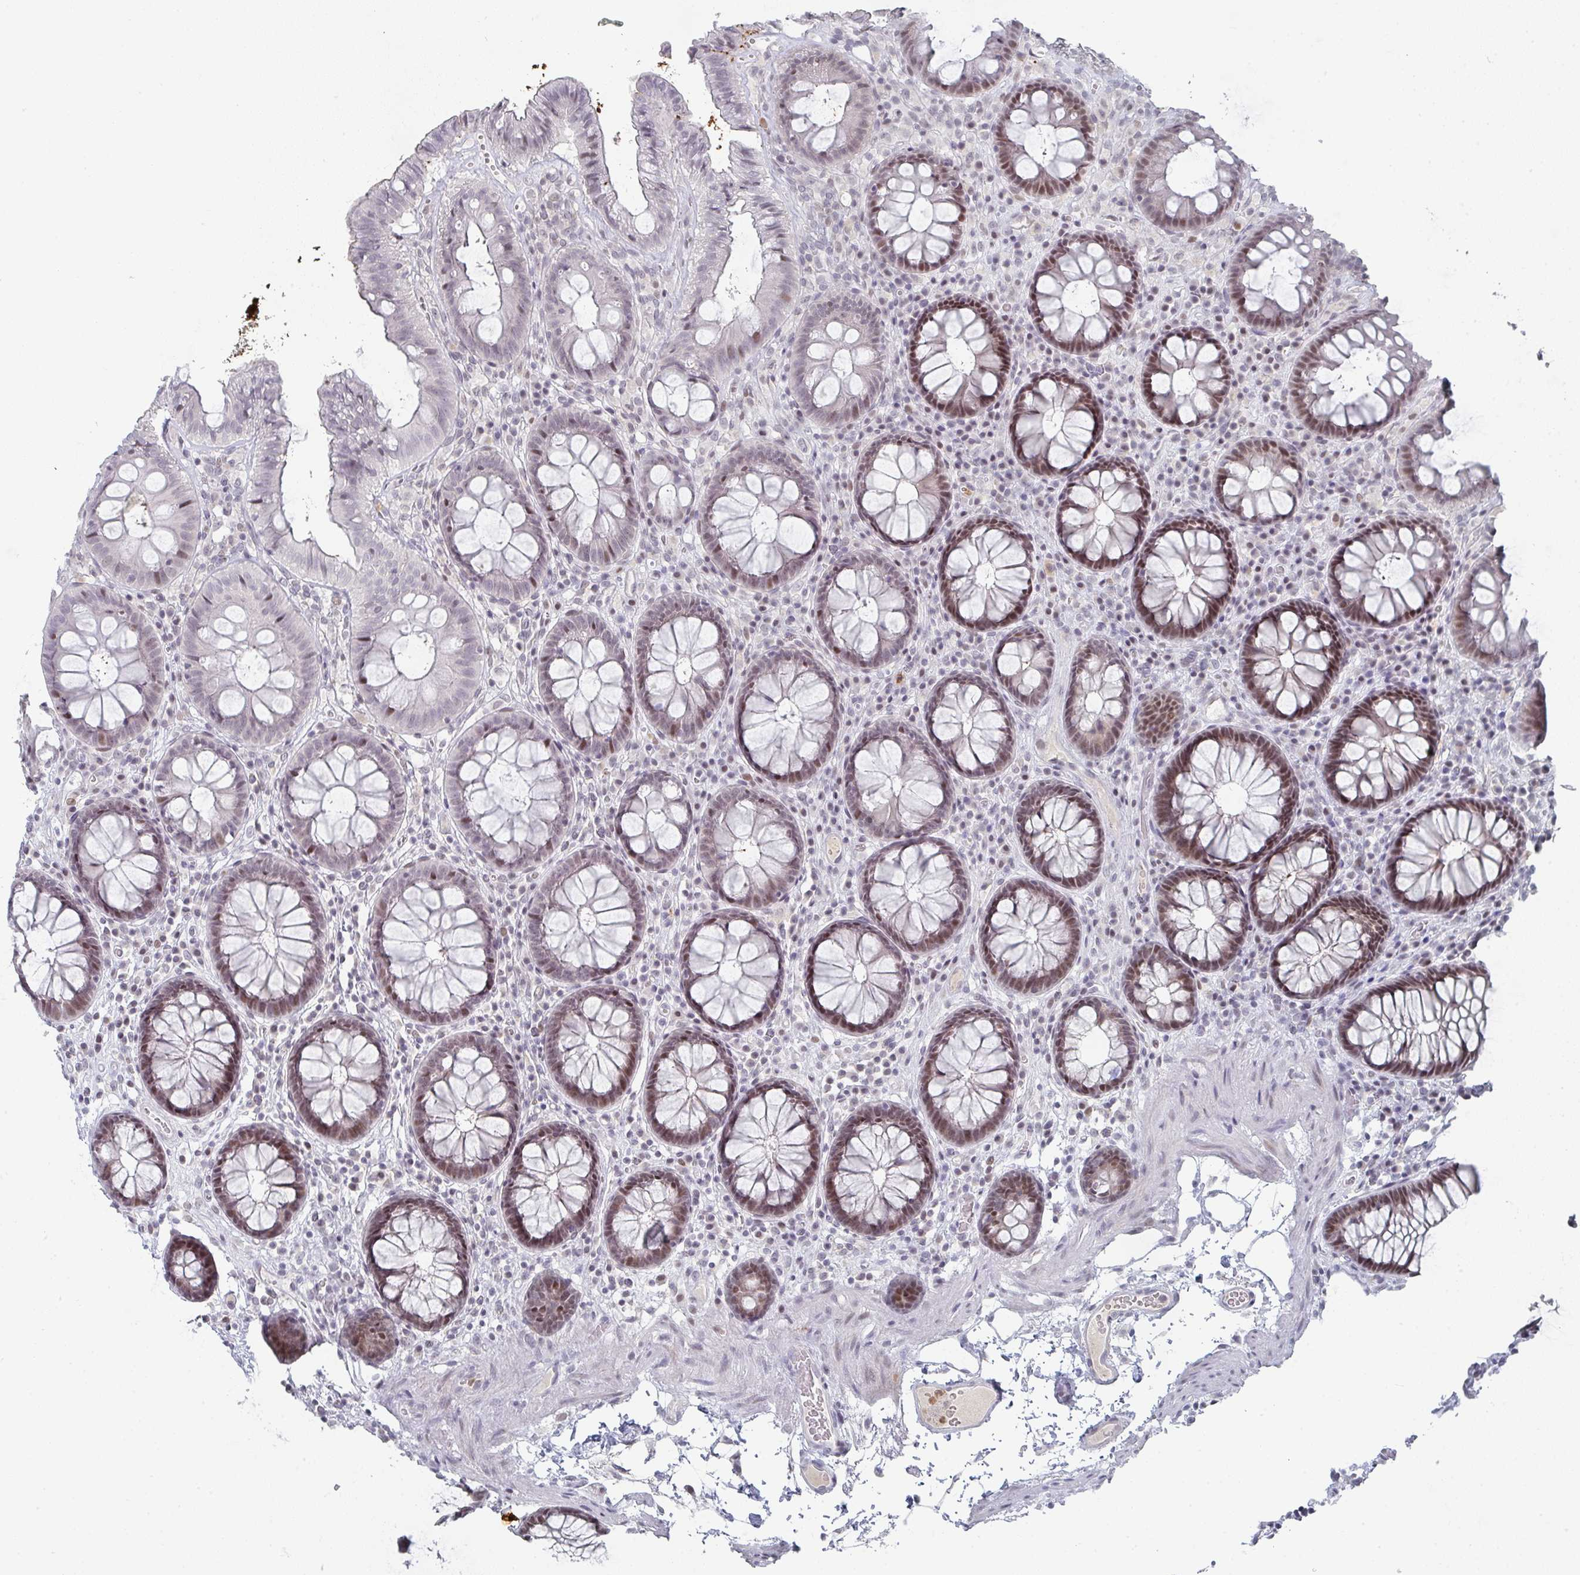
{"staining": {"intensity": "negative", "quantity": "none", "location": "none"}, "tissue": "colon", "cell_type": "Endothelial cells", "image_type": "normal", "snomed": [{"axis": "morphology", "description": "Normal tissue, NOS"}, {"axis": "topography", "description": "Colon"}, {"axis": "topography", "description": "Peripheral nerve tissue"}], "caption": "Photomicrograph shows no protein positivity in endothelial cells of normal colon. (DAB IHC with hematoxylin counter stain).", "gene": "LIN54", "patient": {"sex": "male", "age": 84}}